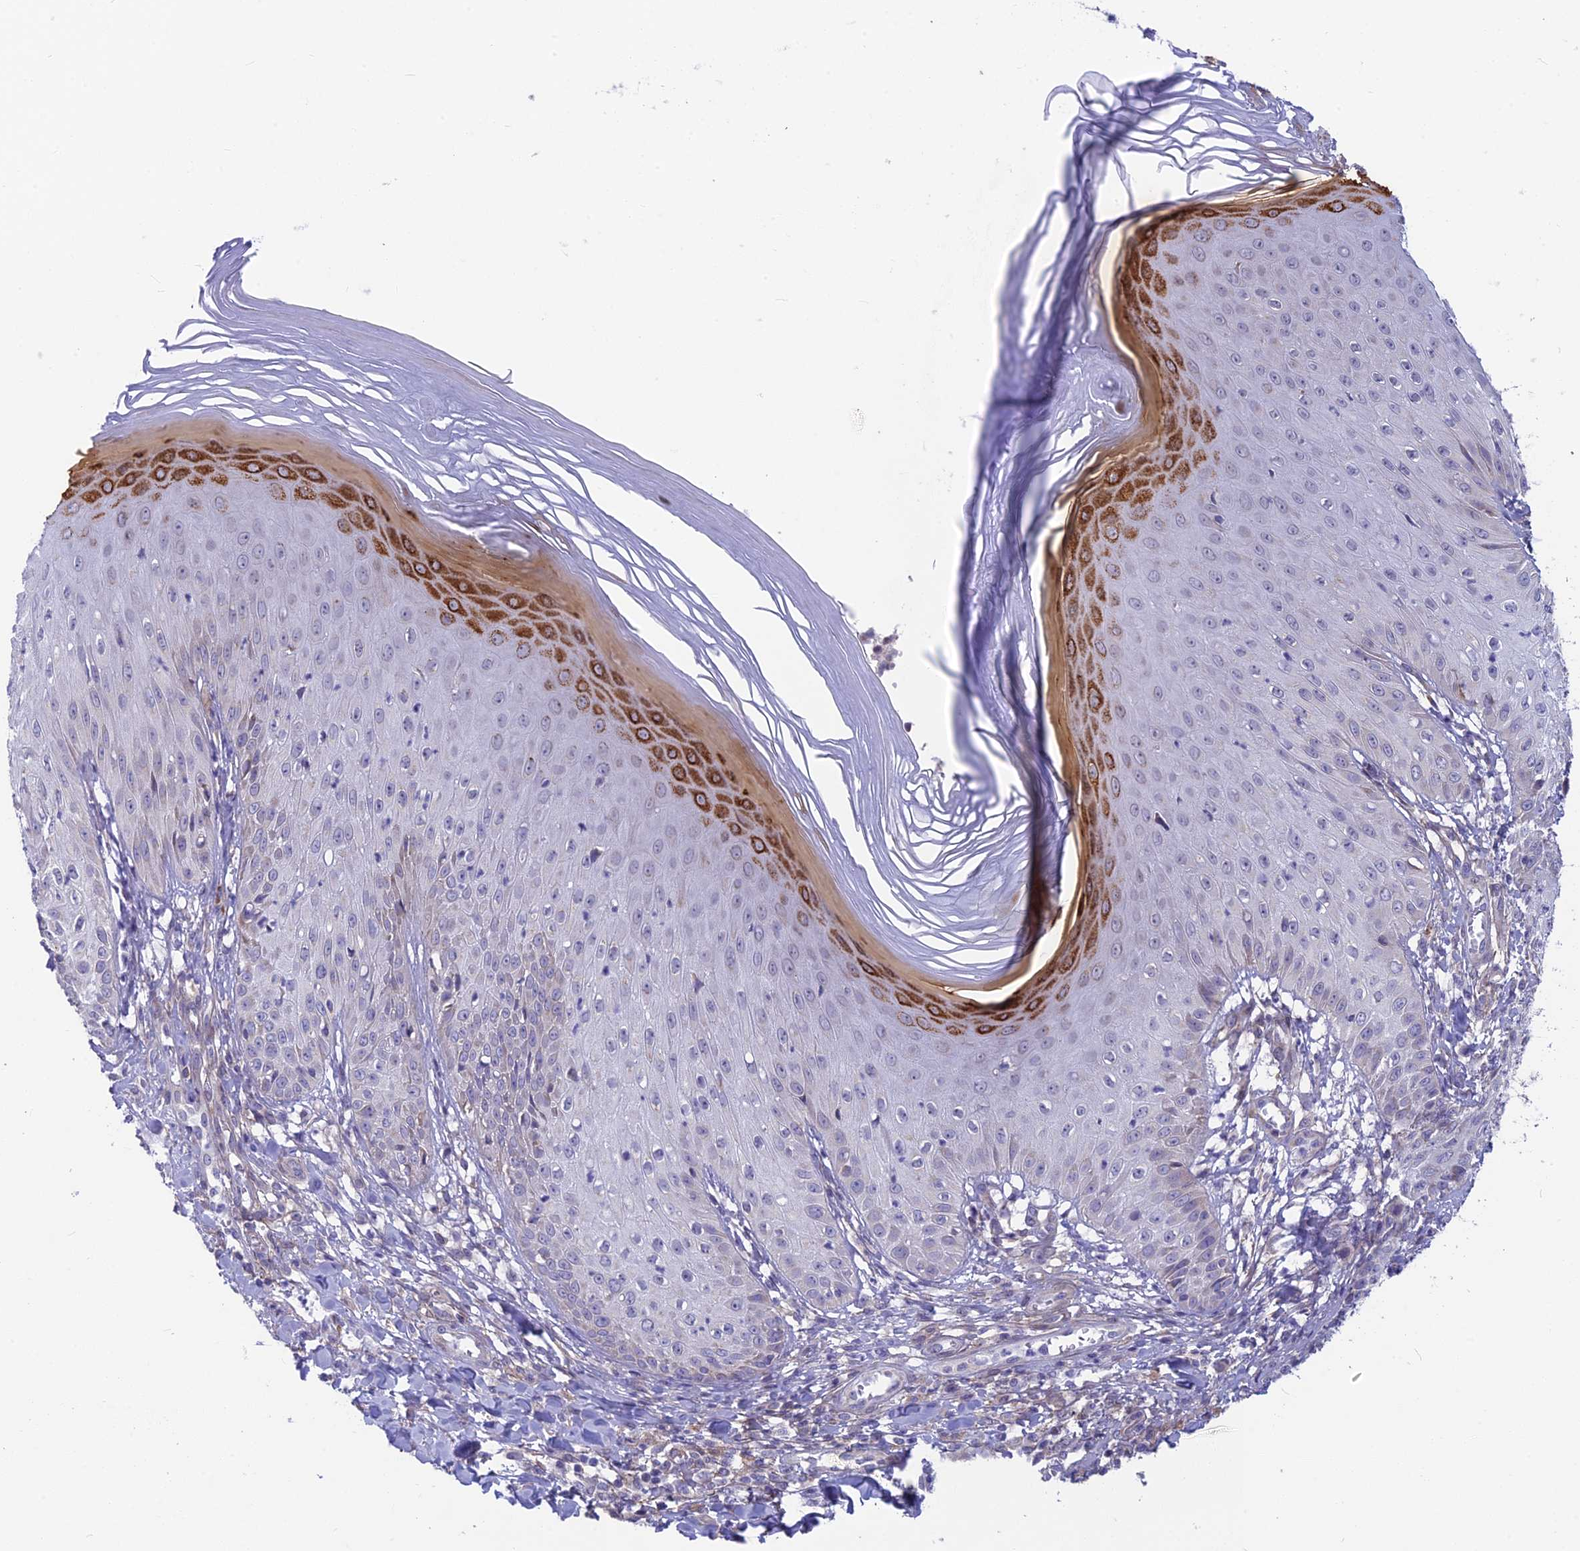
{"staining": {"intensity": "strong", "quantity": "<25%", "location": "cytoplasmic/membranous"}, "tissue": "skin", "cell_type": "Epidermal cells", "image_type": "normal", "snomed": [{"axis": "morphology", "description": "Normal tissue, NOS"}, {"axis": "morphology", "description": "Inflammation, NOS"}, {"axis": "topography", "description": "Soft tissue"}, {"axis": "topography", "description": "Anal"}], "caption": "Normal skin reveals strong cytoplasmic/membranous staining in about <25% of epidermal cells, visualized by immunohistochemistry. (IHC, brightfield microscopy, high magnification).", "gene": "PLAC9", "patient": {"sex": "female", "age": 15}}